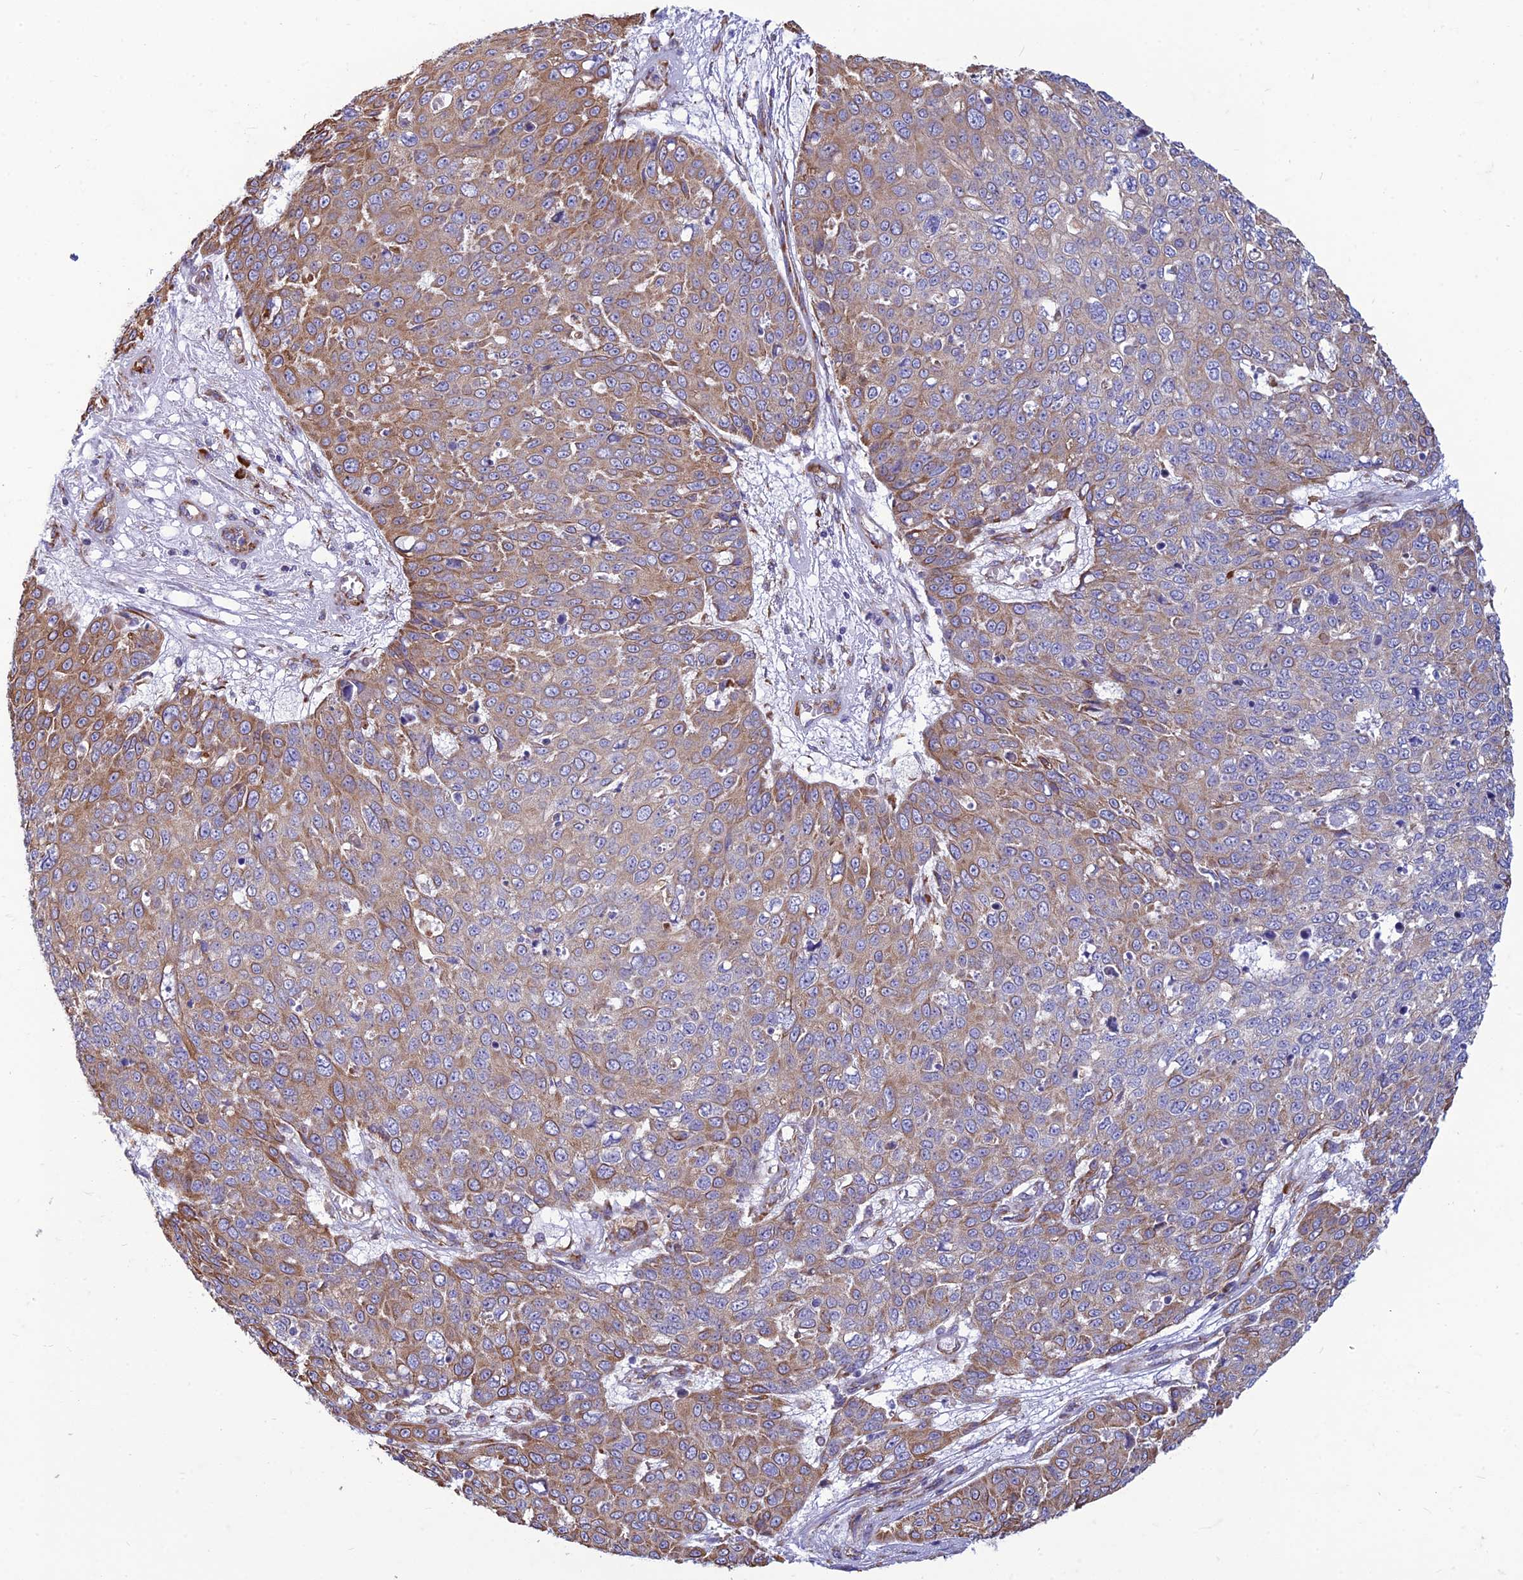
{"staining": {"intensity": "moderate", "quantity": "25%-75%", "location": "cytoplasmic/membranous"}, "tissue": "skin cancer", "cell_type": "Tumor cells", "image_type": "cancer", "snomed": [{"axis": "morphology", "description": "Squamous cell carcinoma, NOS"}, {"axis": "topography", "description": "Skin"}], "caption": "High-magnification brightfield microscopy of skin cancer (squamous cell carcinoma) stained with DAB (3,3'-diaminobenzidine) (brown) and counterstained with hematoxylin (blue). tumor cells exhibit moderate cytoplasmic/membranous positivity is present in approximately25%-75% of cells.", "gene": "RPL17-C18orf32", "patient": {"sex": "male", "age": 71}}